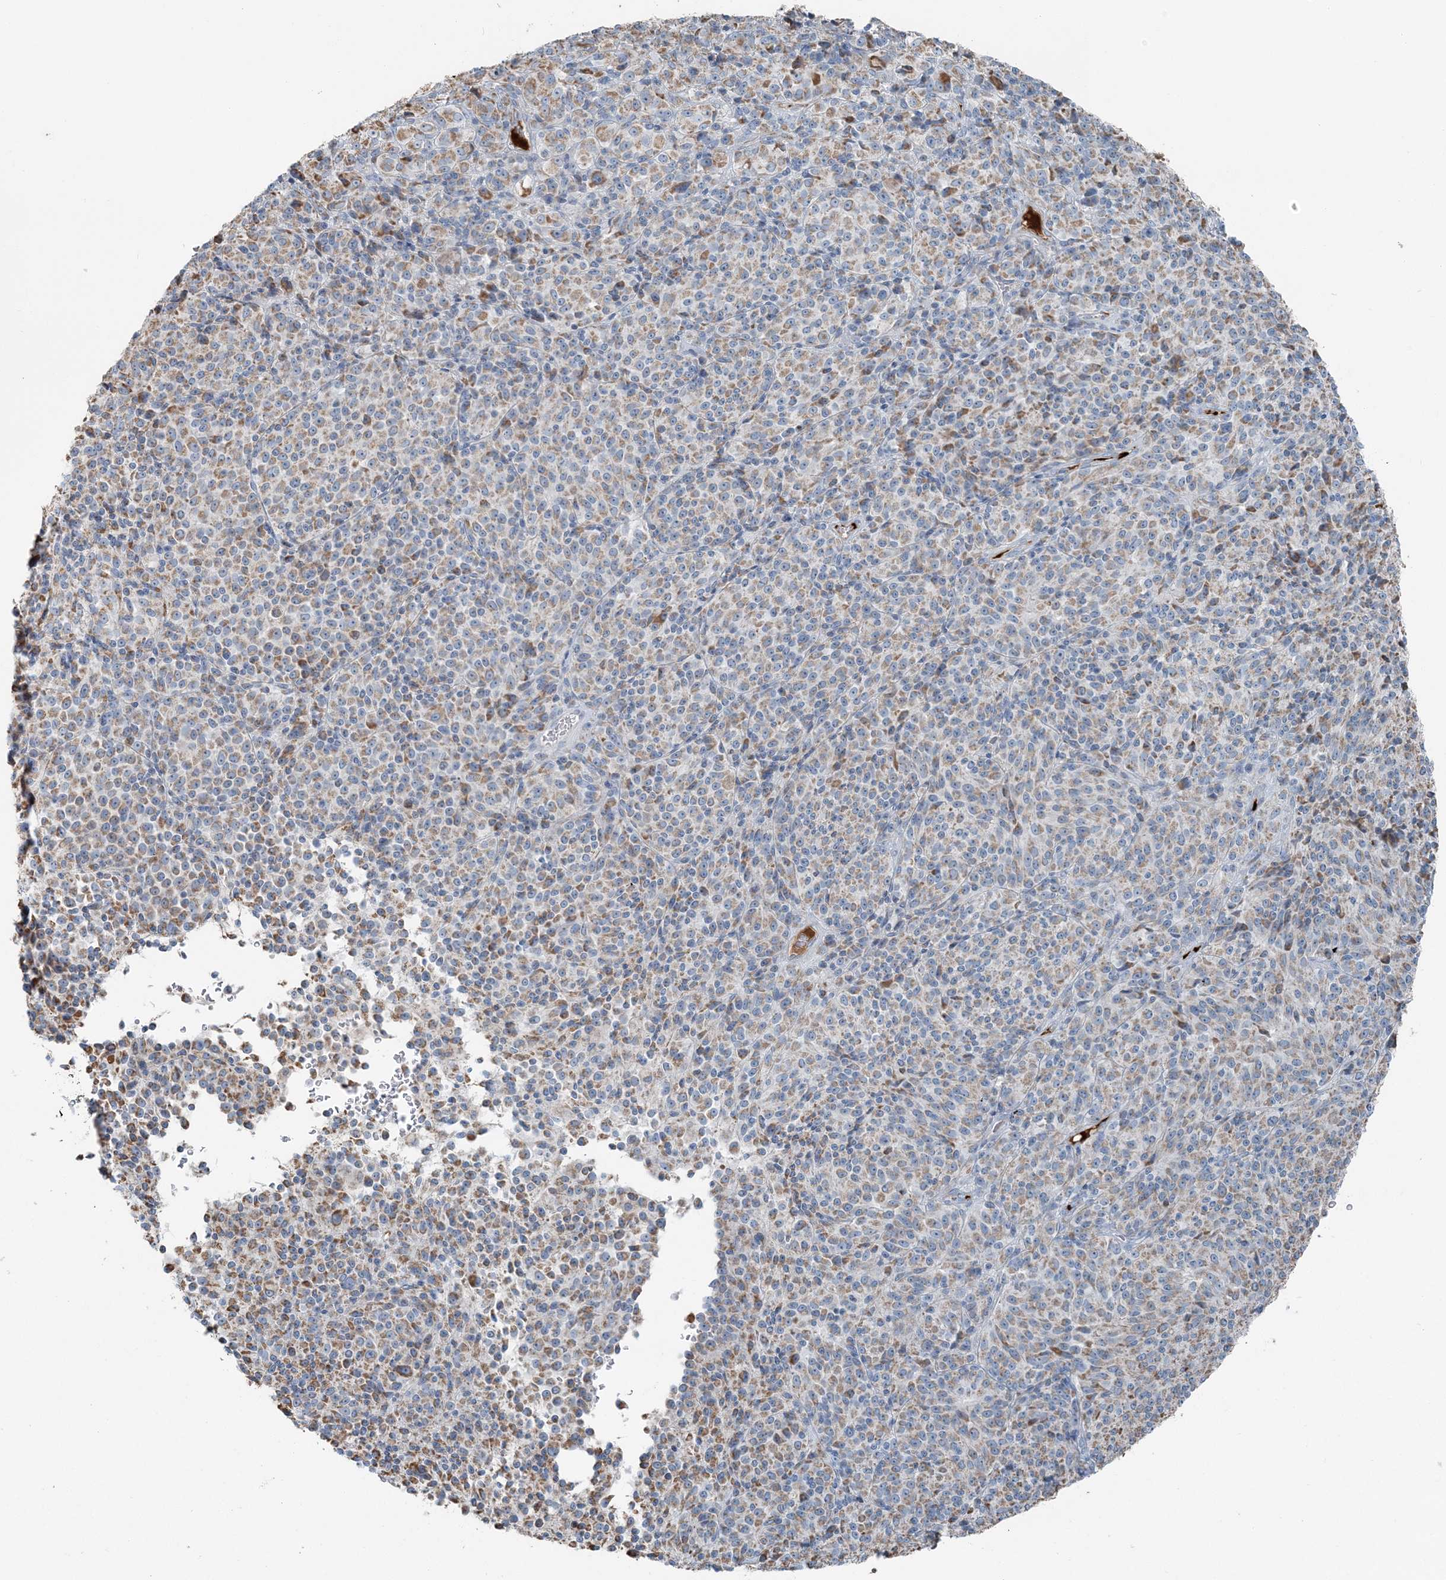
{"staining": {"intensity": "weak", "quantity": "25%-75%", "location": "cytoplasmic/membranous"}, "tissue": "melanoma", "cell_type": "Tumor cells", "image_type": "cancer", "snomed": [{"axis": "morphology", "description": "Malignant melanoma, Metastatic site"}, {"axis": "topography", "description": "Brain"}], "caption": "The immunohistochemical stain shows weak cytoplasmic/membranous positivity in tumor cells of melanoma tissue. The staining was performed using DAB to visualize the protein expression in brown, while the nuclei were stained in blue with hematoxylin (Magnification: 20x).", "gene": "SLC22A16", "patient": {"sex": "female", "age": 56}}